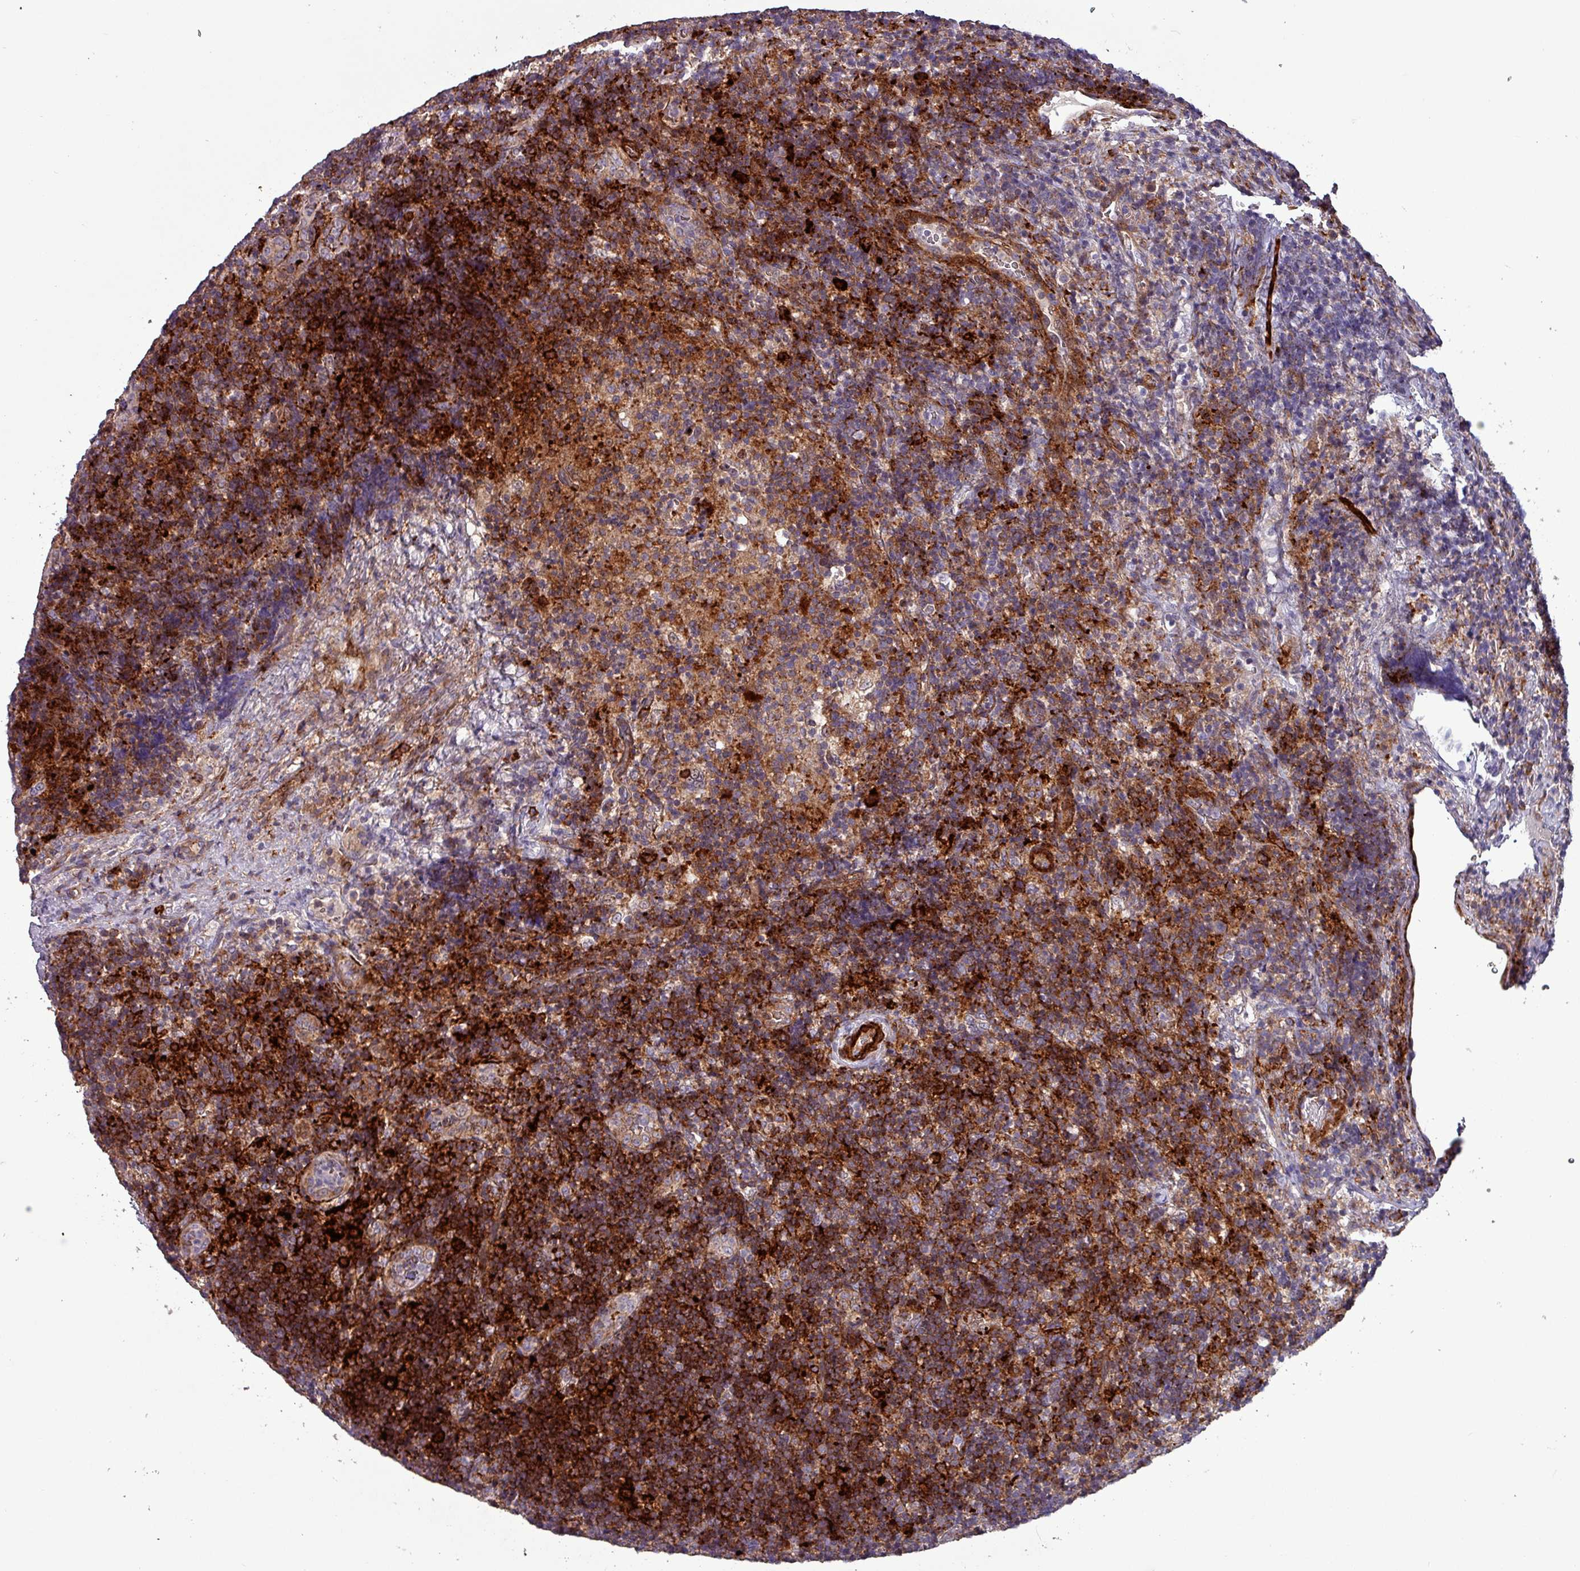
{"staining": {"intensity": "moderate", "quantity": "<25%", "location": "cytoplasmic/membranous"}, "tissue": "lymph node", "cell_type": "Germinal center cells", "image_type": "normal", "snomed": [{"axis": "morphology", "description": "Normal tissue, NOS"}, {"axis": "topography", "description": "Lymph node"}], "caption": "Lymph node stained with DAB immunohistochemistry (IHC) reveals low levels of moderate cytoplasmic/membranous expression in approximately <25% of germinal center cells. The protein of interest is stained brown, and the nuclei are stained in blue (DAB IHC with brightfield microscopy, high magnification).", "gene": "TPRA1", "patient": {"sex": "female", "age": 22}}